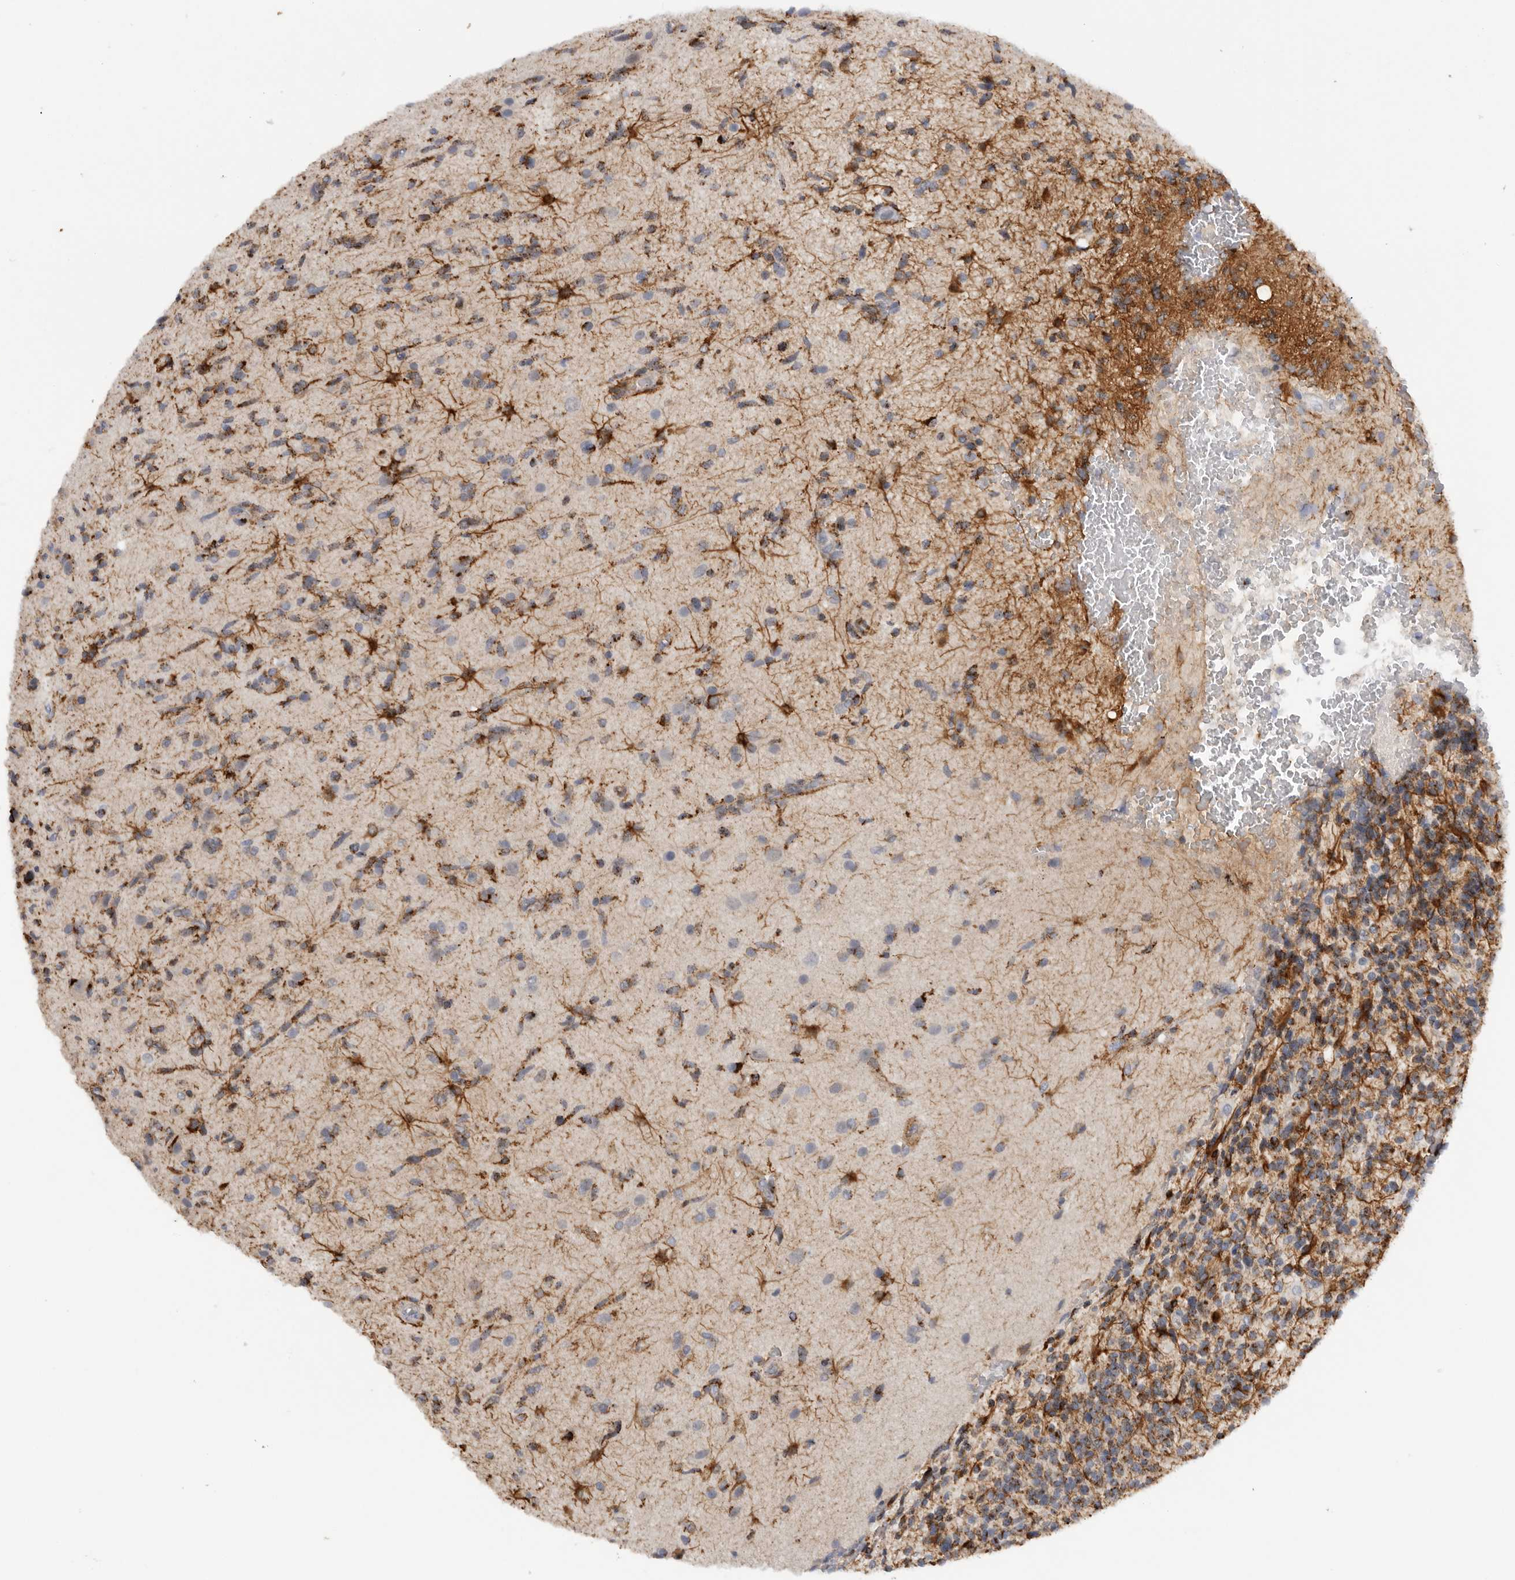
{"staining": {"intensity": "moderate", "quantity": "25%-75%", "location": "cytoplasmic/membranous"}, "tissue": "glioma", "cell_type": "Tumor cells", "image_type": "cancer", "snomed": [{"axis": "morphology", "description": "Glioma, malignant, High grade"}, {"axis": "topography", "description": "Brain"}], "caption": "A brown stain highlights moderate cytoplasmic/membranous positivity of a protein in glioma tumor cells. (brown staining indicates protein expression, while blue staining denotes nuclei).", "gene": "DYRK2", "patient": {"sex": "male", "age": 72}}